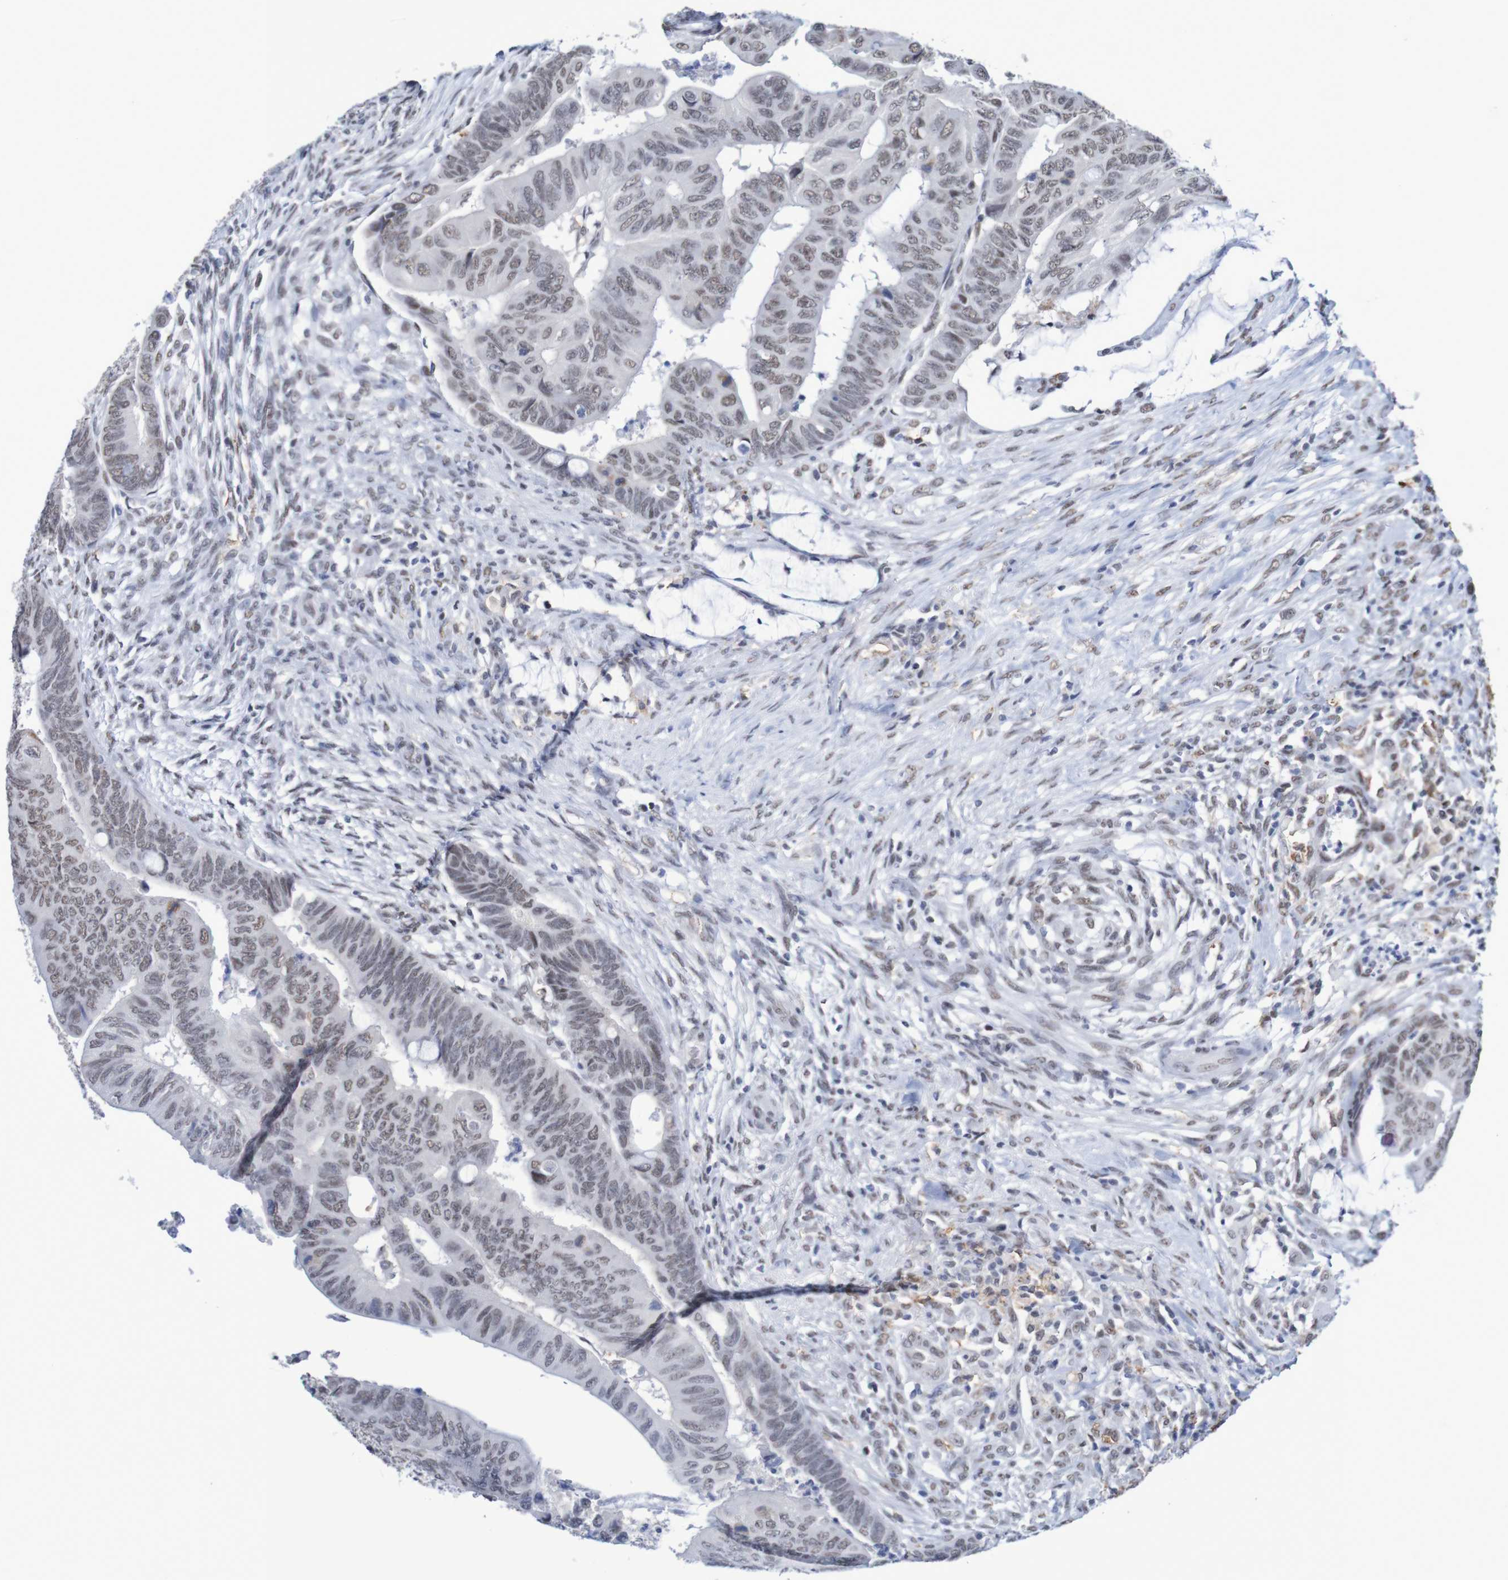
{"staining": {"intensity": "weak", "quantity": "25%-75%", "location": "nuclear"}, "tissue": "colorectal cancer", "cell_type": "Tumor cells", "image_type": "cancer", "snomed": [{"axis": "morphology", "description": "Normal tissue, NOS"}, {"axis": "morphology", "description": "Adenocarcinoma, NOS"}, {"axis": "topography", "description": "Rectum"}, {"axis": "topography", "description": "Peripheral nerve tissue"}], "caption": "Immunohistochemistry photomicrograph of human colorectal cancer stained for a protein (brown), which shows low levels of weak nuclear expression in about 25%-75% of tumor cells.", "gene": "MRTFB", "patient": {"sex": "male", "age": 92}}